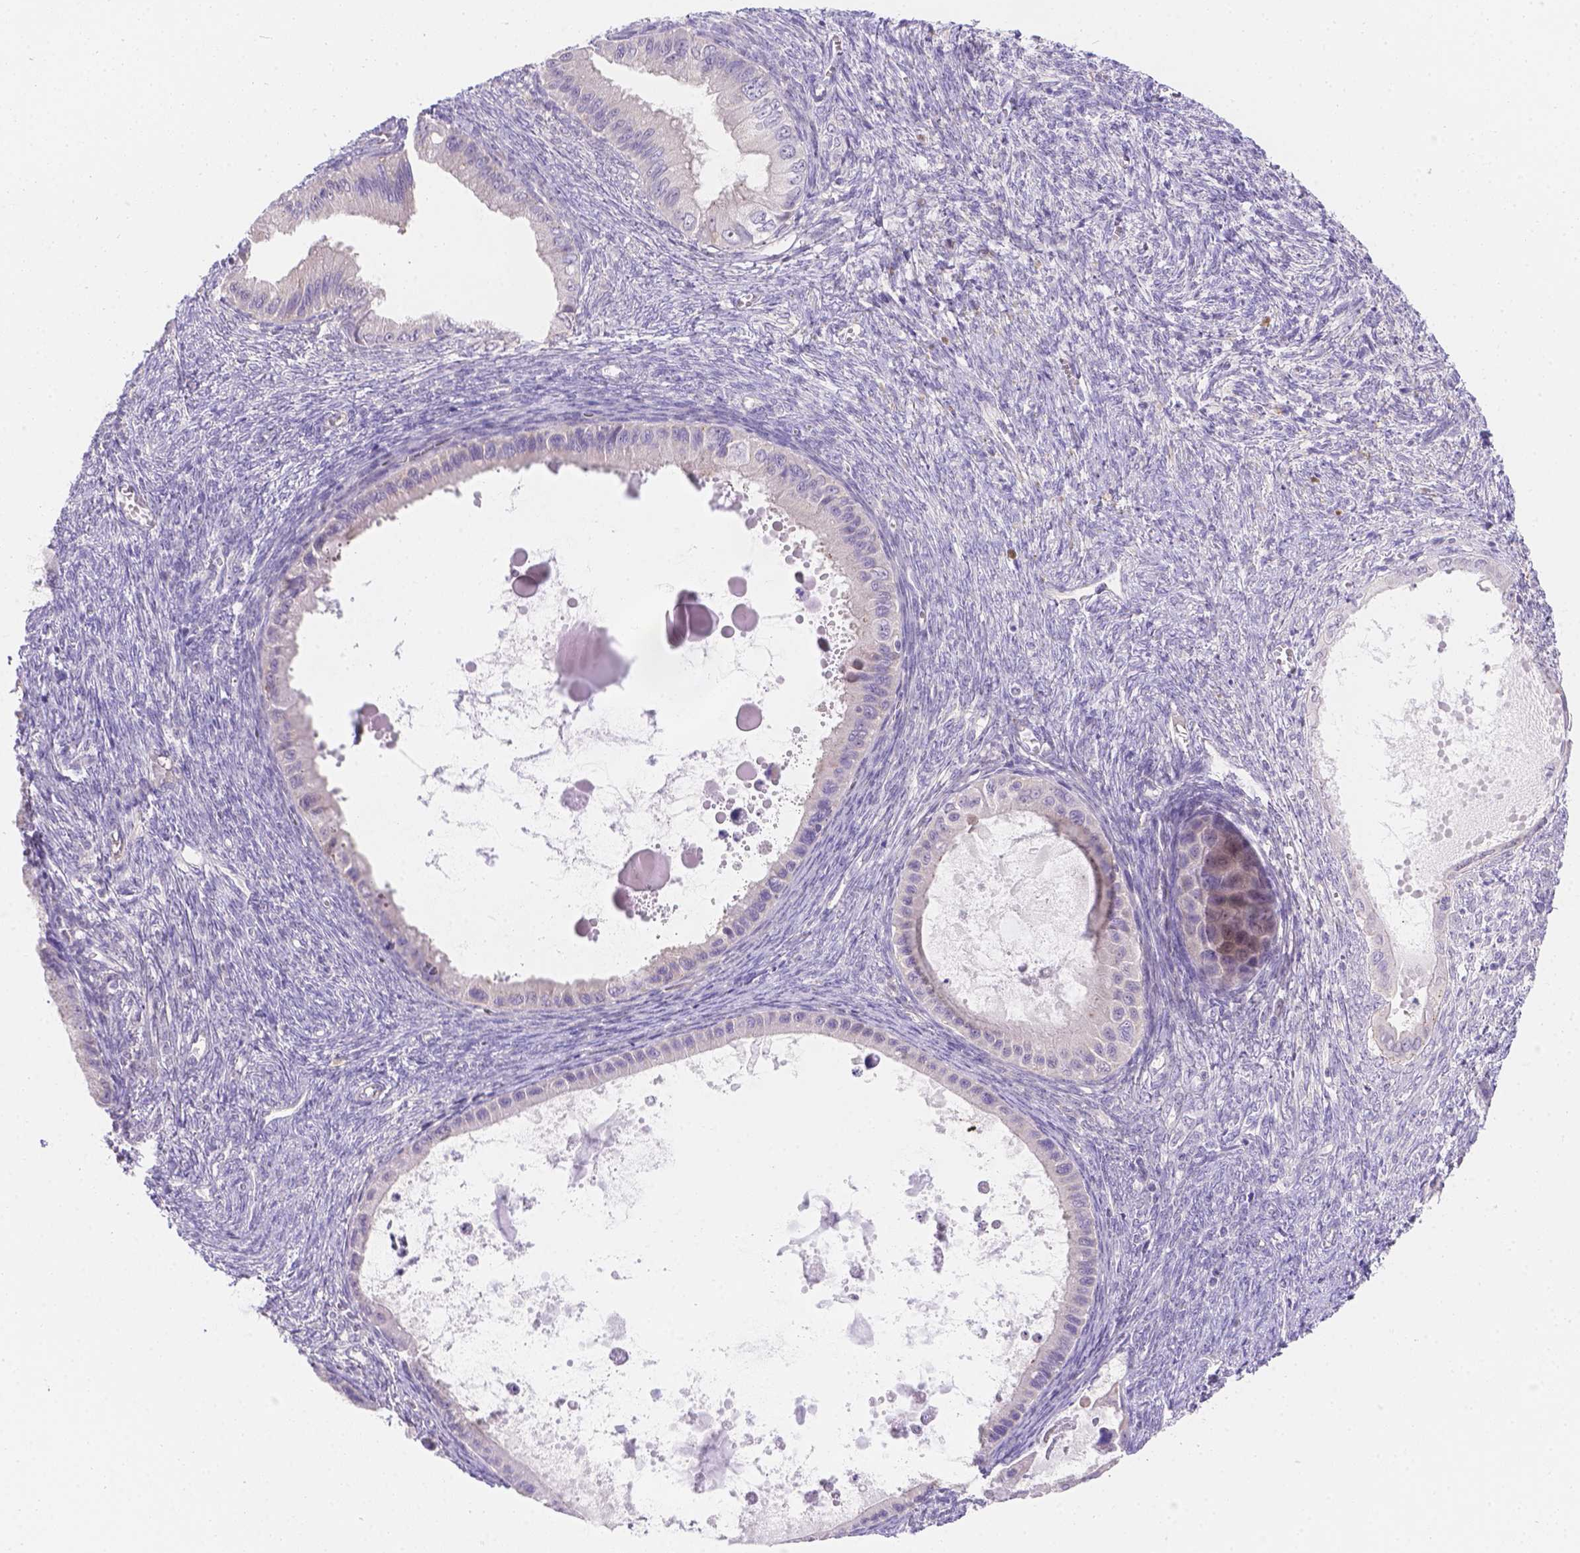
{"staining": {"intensity": "negative", "quantity": "none", "location": "none"}, "tissue": "ovarian cancer", "cell_type": "Tumor cells", "image_type": "cancer", "snomed": [{"axis": "morphology", "description": "Cystadenocarcinoma, mucinous, NOS"}, {"axis": "topography", "description": "Ovary"}], "caption": "Immunohistochemical staining of human ovarian cancer (mucinous cystadenocarcinoma) shows no significant expression in tumor cells.", "gene": "CD96", "patient": {"sex": "female", "age": 64}}